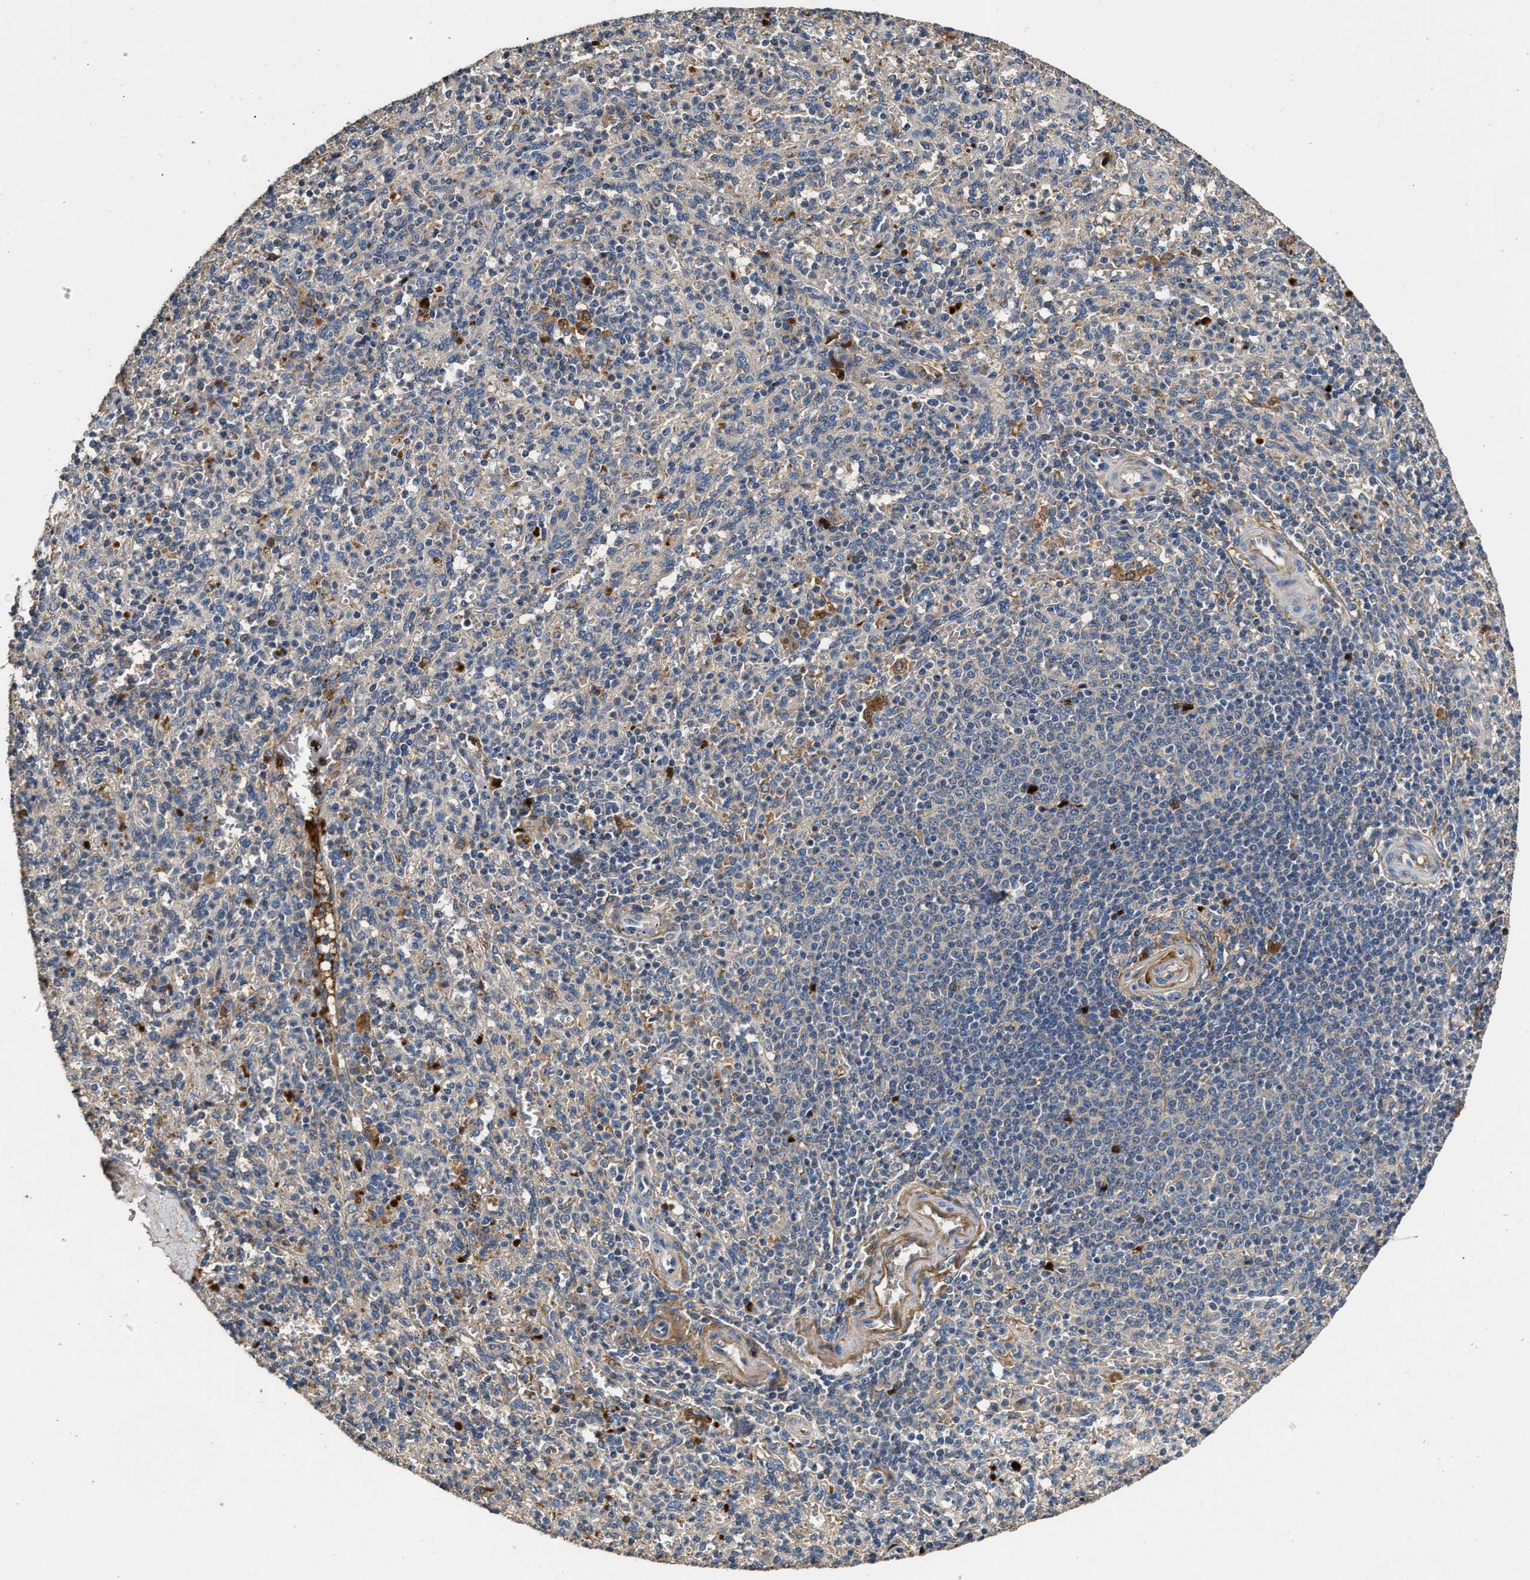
{"staining": {"intensity": "weak", "quantity": "<25%", "location": "cytoplasmic/membranous"}, "tissue": "spleen", "cell_type": "Cells in red pulp", "image_type": "normal", "snomed": [{"axis": "morphology", "description": "Normal tissue, NOS"}, {"axis": "topography", "description": "Spleen"}], "caption": "IHC photomicrograph of unremarkable human spleen stained for a protein (brown), which exhibits no expression in cells in red pulp.", "gene": "C3", "patient": {"sex": "male", "age": 36}}